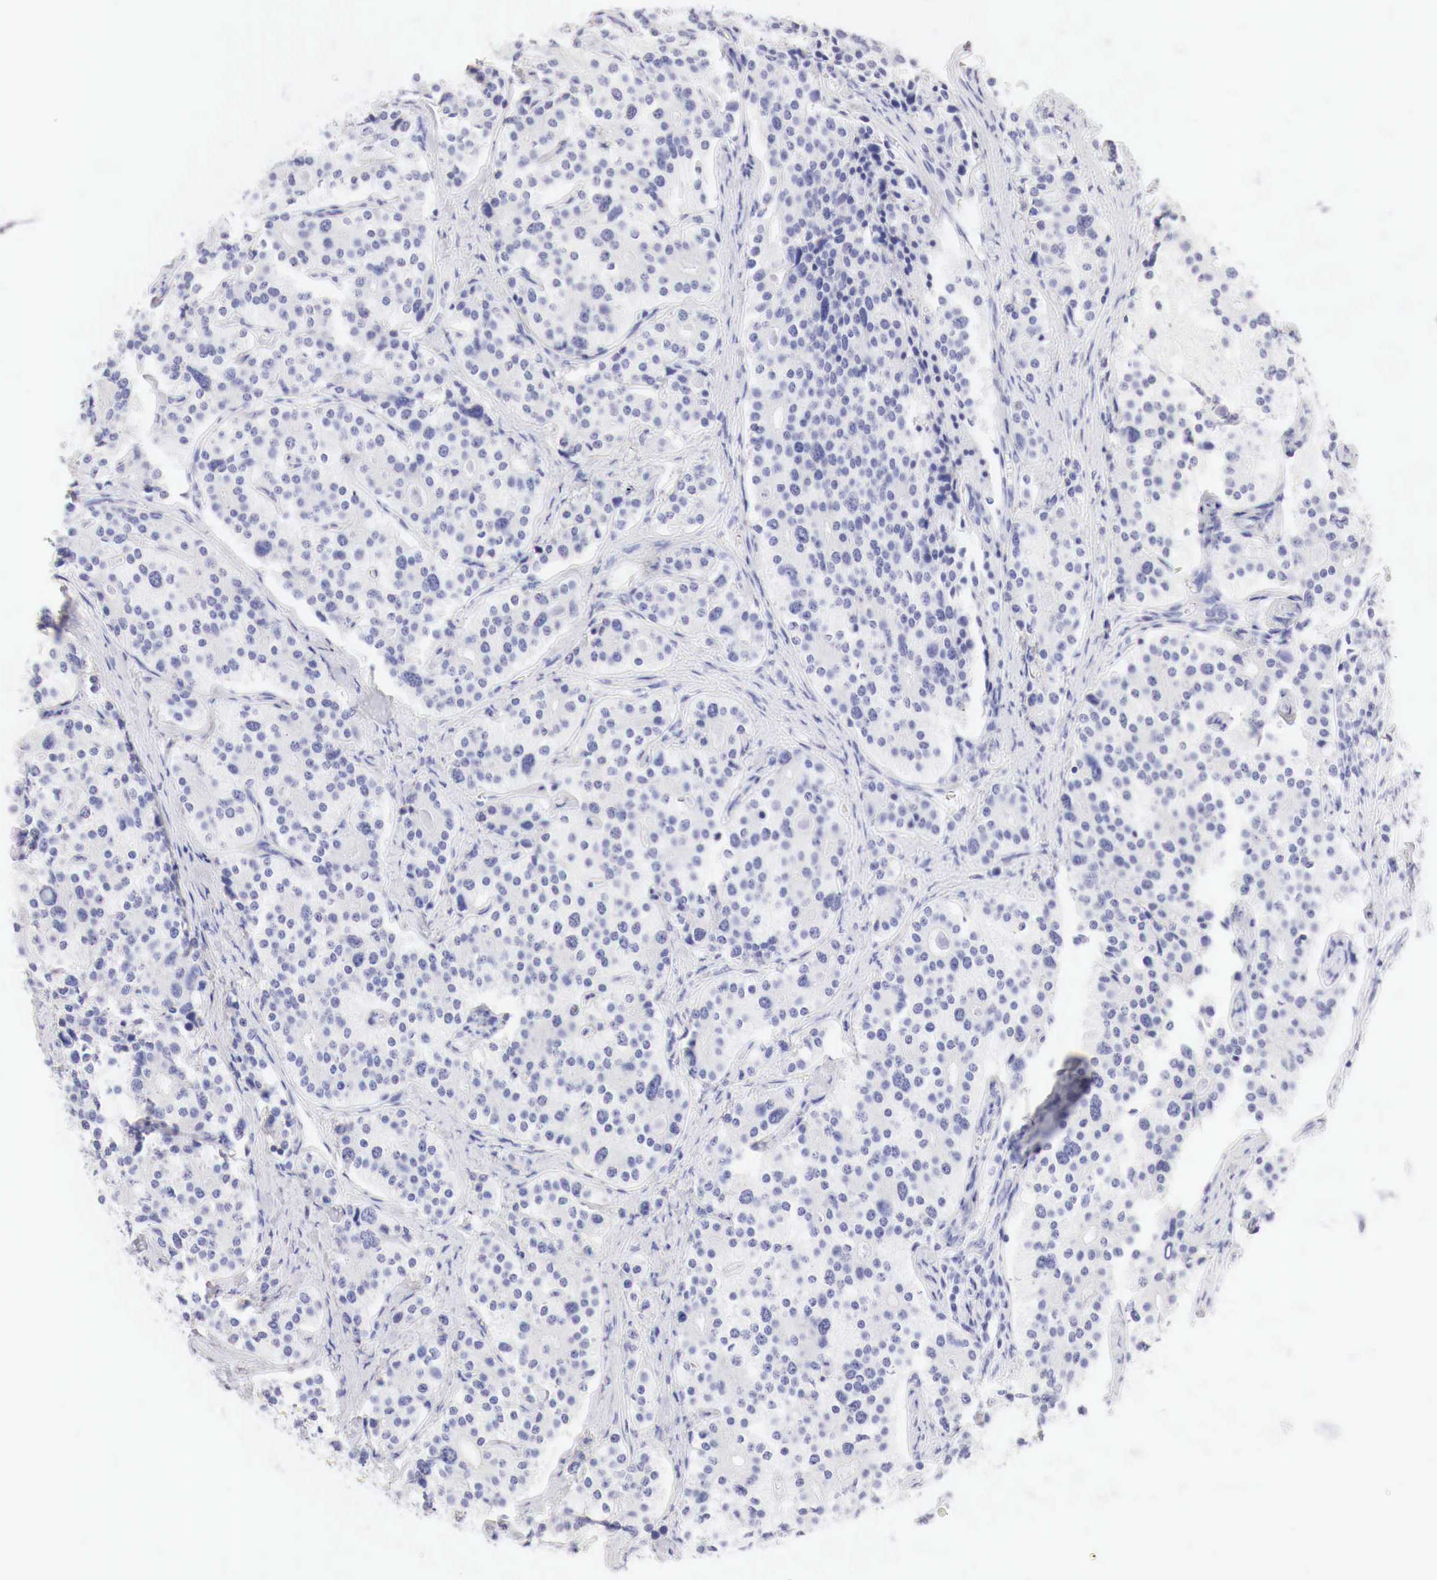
{"staining": {"intensity": "negative", "quantity": "none", "location": "none"}, "tissue": "carcinoid", "cell_type": "Tumor cells", "image_type": "cancer", "snomed": [{"axis": "morphology", "description": "Carcinoid, malignant, NOS"}, {"axis": "topography", "description": "Small intestine"}], "caption": "A high-resolution photomicrograph shows immunohistochemistry staining of carcinoid (malignant), which displays no significant expression in tumor cells.", "gene": "TYR", "patient": {"sex": "male", "age": 63}}